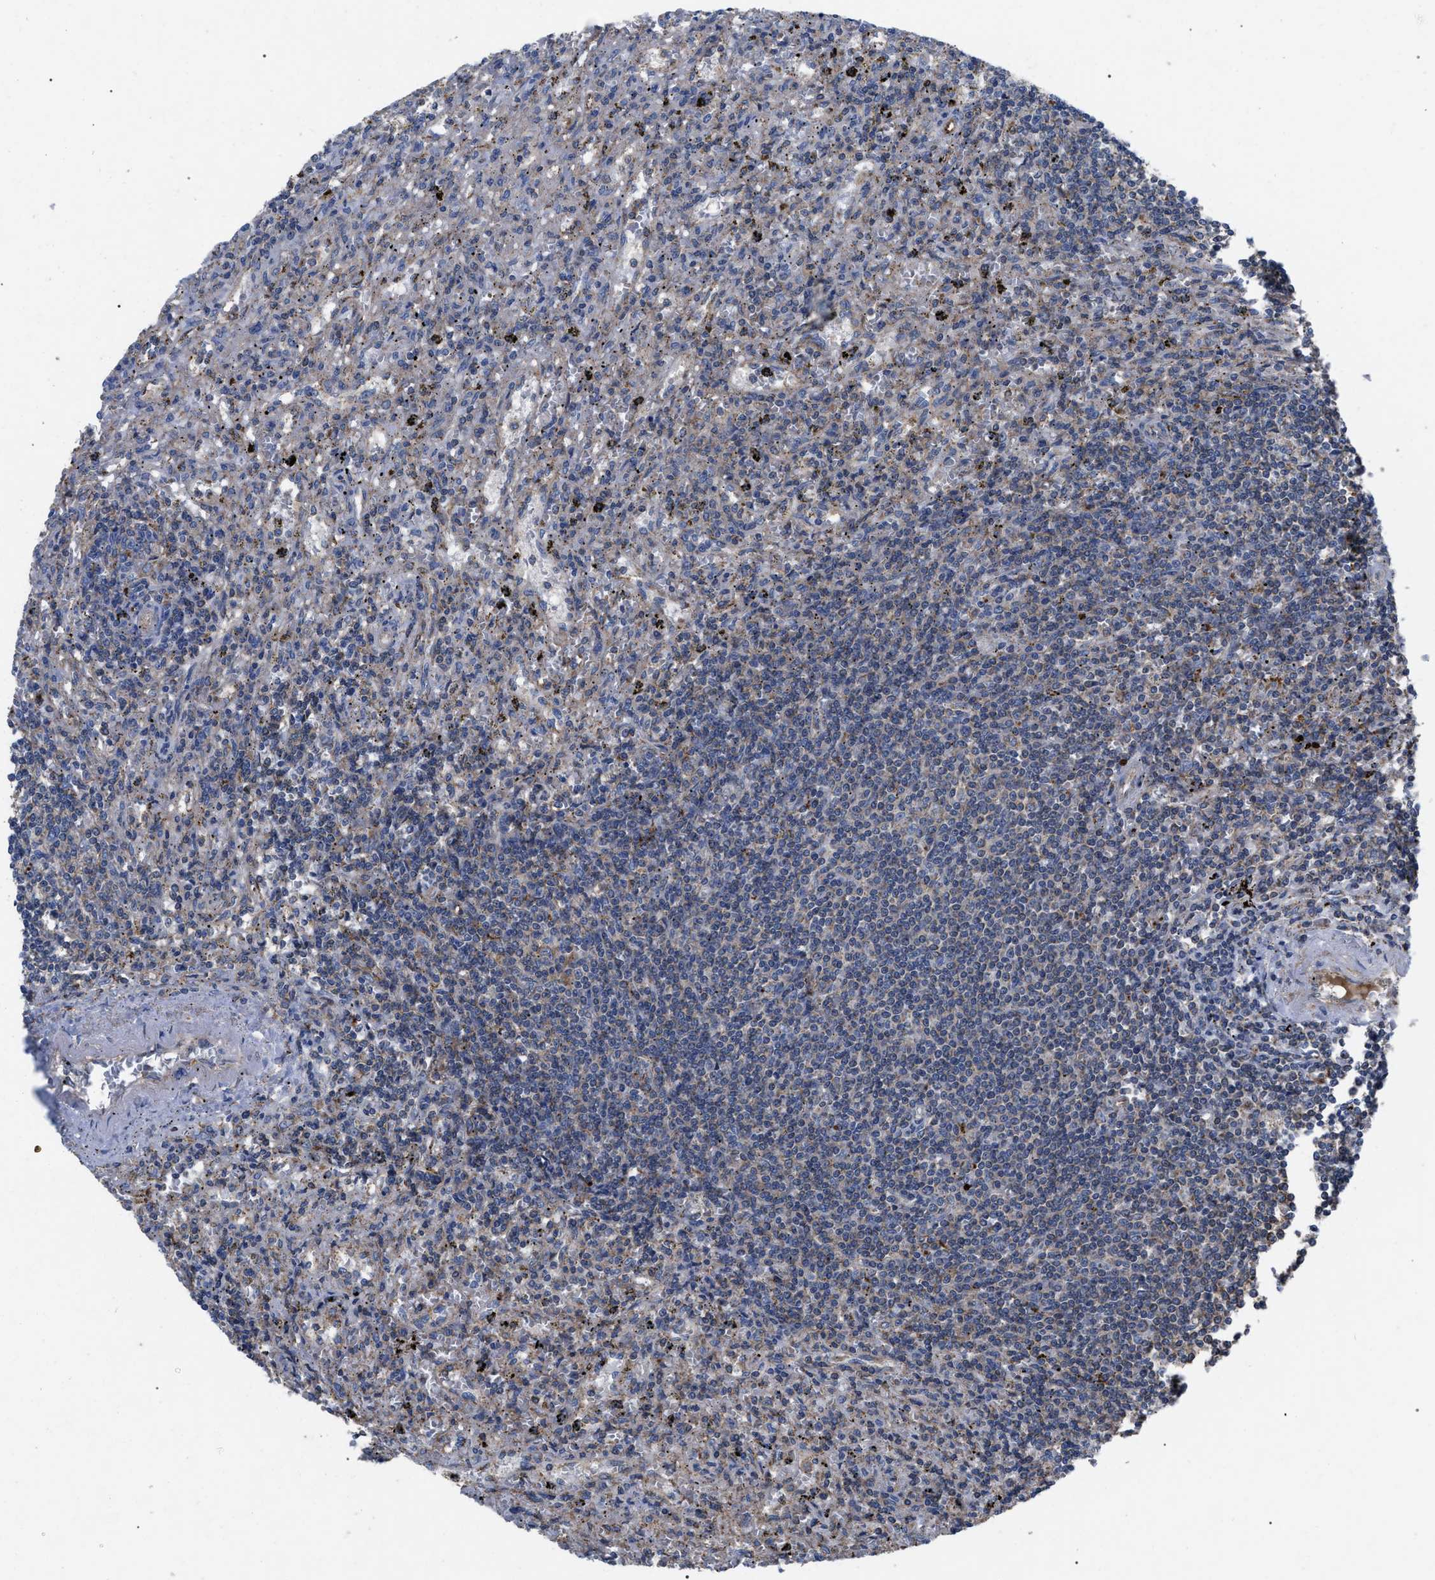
{"staining": {"intensity": "negative", "quantity": "none", "location": "none"}, "tissue": "lymphoma", "cell_type": "Tumor cells", "image_type": "cancer", "snomed": [{"axis": "morphology", "description": "Malignant lymphoma, non-Hodgkin's type, Low grade"}, {"axis": "topography", "description": "Spleen"}], "caption": "A histopathology image of low-grade malignant lymphoma, non-Hodgkin's type stained for a protein reveals no brown staining in tumor cells.", "gene": "FAM171A2", "patient": {"sex": "male", "age": 76}}